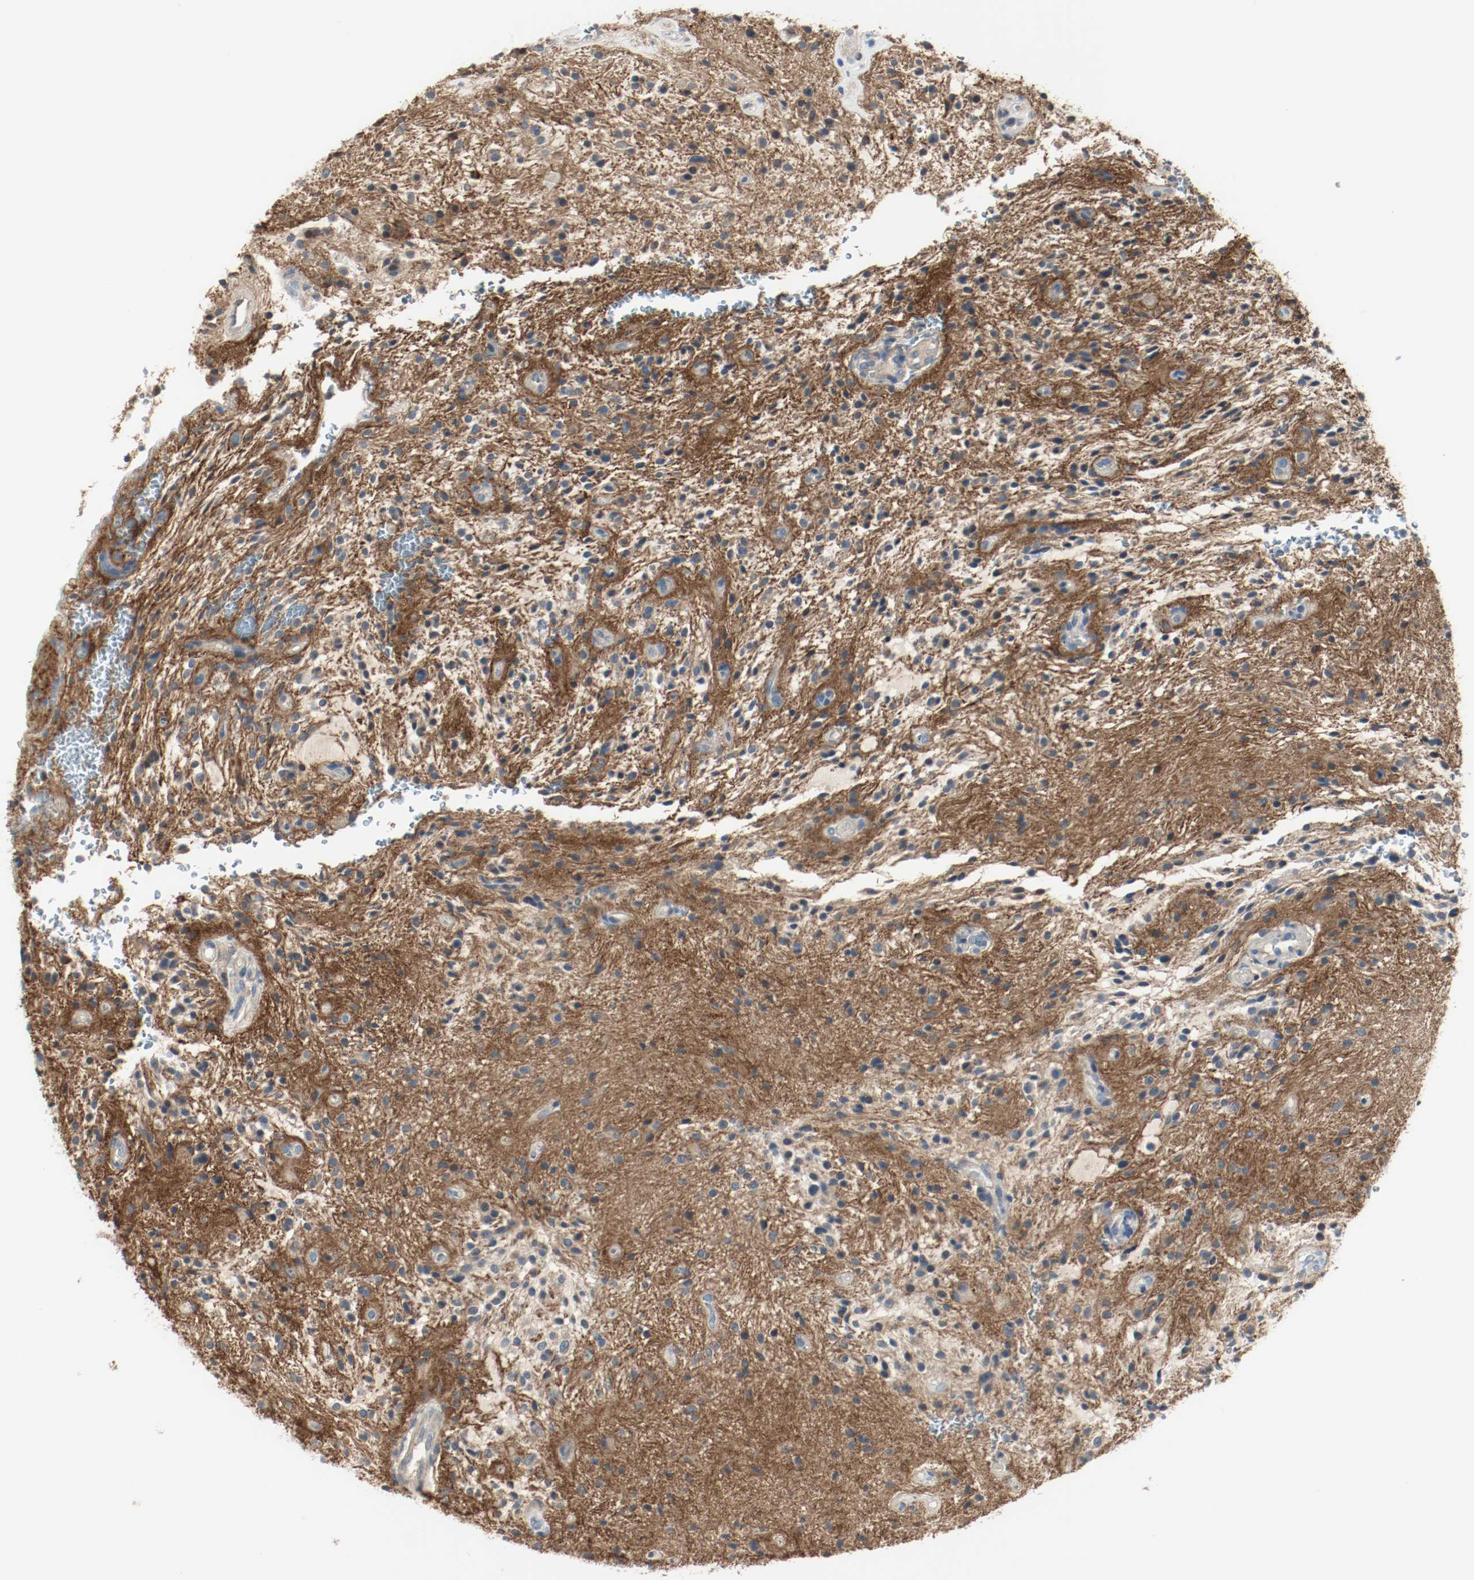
{"staining": {"intensity": "moderate", "quantity": ">75%", "location": "cytoplasmic/membranous"}, "tissue": "glioma", "cell_type": "Tumor cells", "image_type": "cancer", "snomed": [{"axis": "morphology", "description": "Glioma, malignant, NOS"}, {"axis": "topography", "description": "Cerebellum"}], "caption": "Immunohistochemistry (IHC) histopathology image of neoplastic tissue: malignant glioma stained using immunohistochemistry exhibits medium levels of moderate protein expression localized specifically in the cytoplasmic/membranous of tumor cells, appearing as a cytoplasmic/membranous brown color.", "gene": "MELTF", "patient": {"sex": "female", "age": 10}}